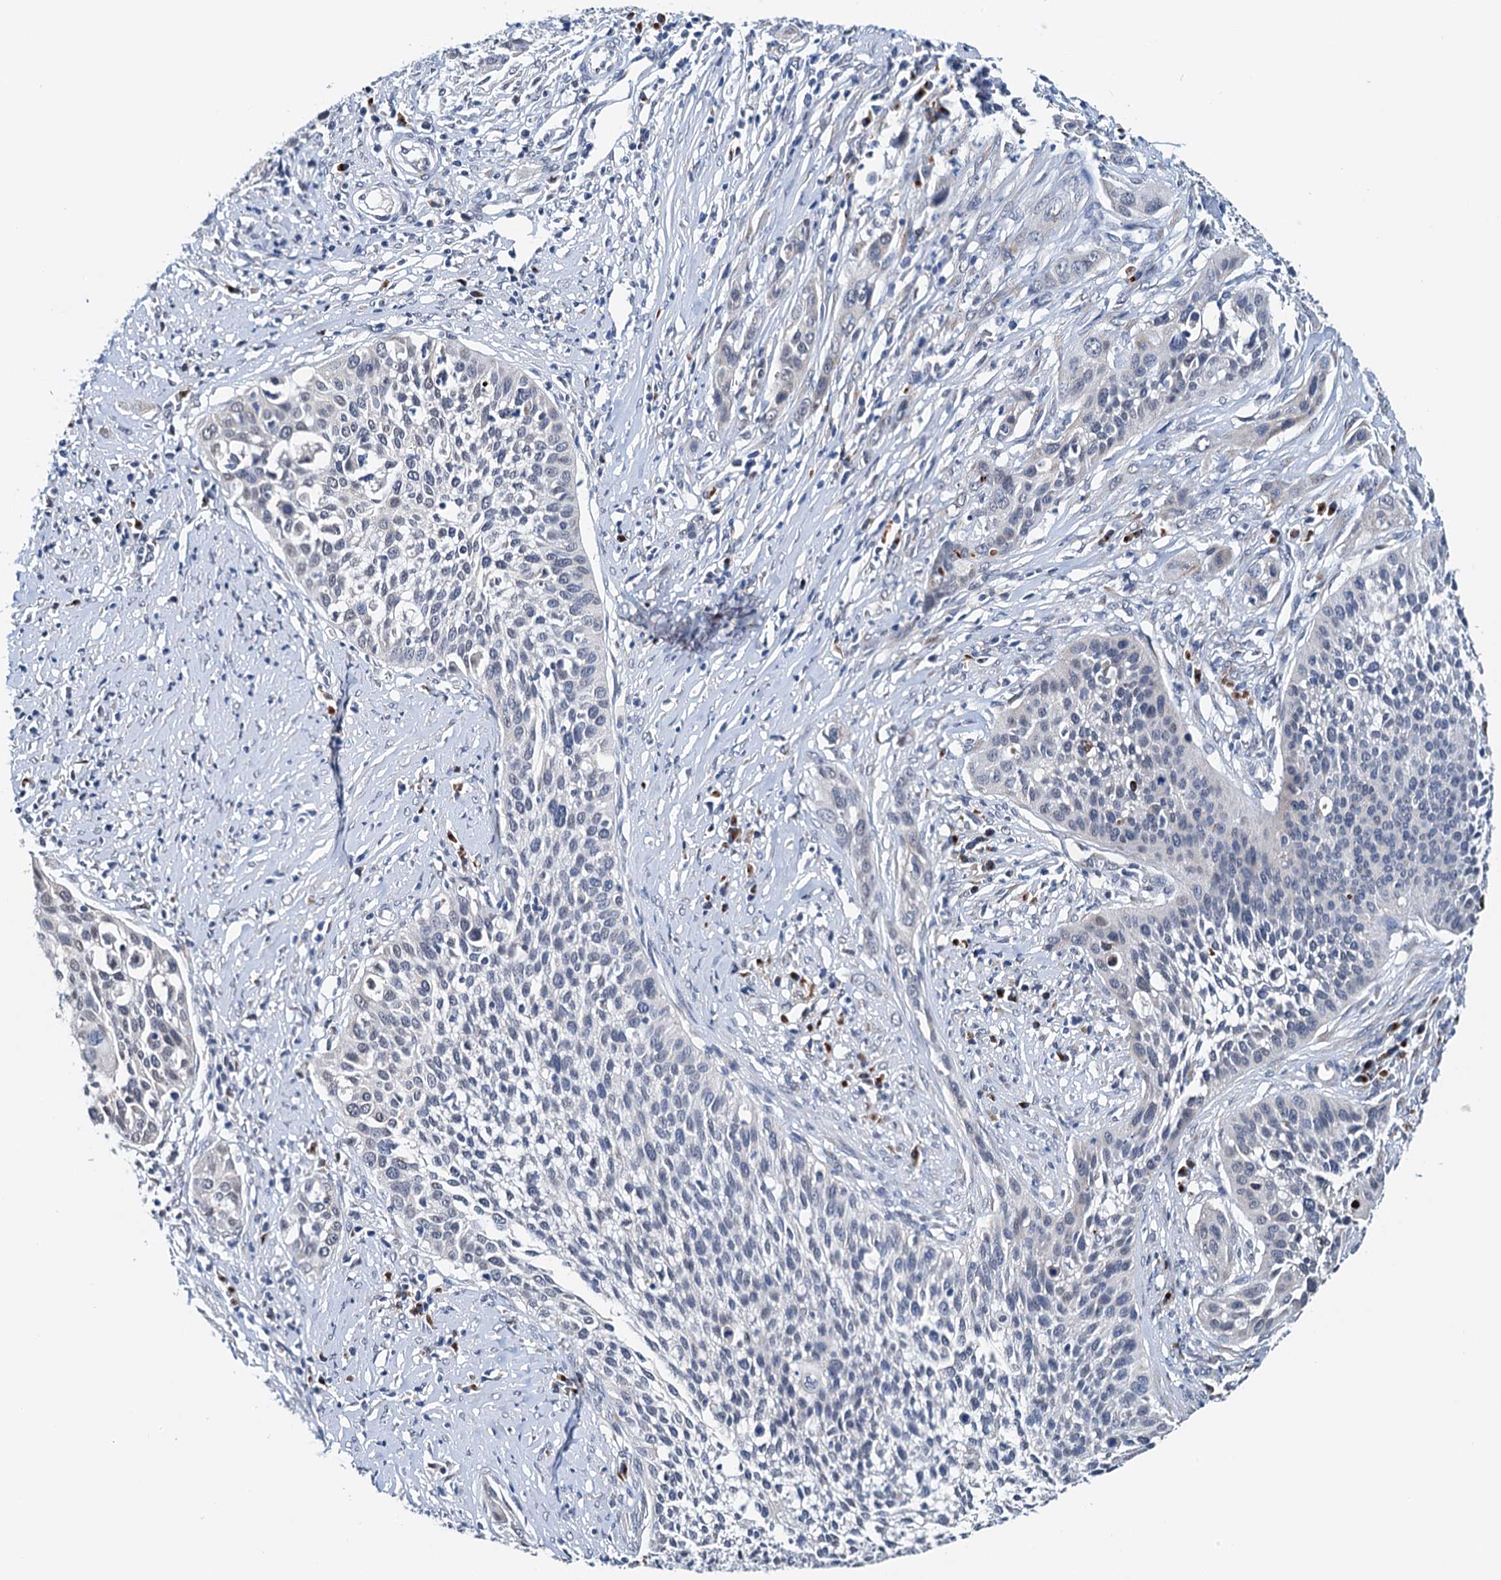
{"staining": {"intensity": "negative", "quantity": "none", "location": "none"}, "tissue": "cervical cancer", "cell_type": "Tumor cells", "image_type": "cancer", "snomed": [{"axis": "morphology", "description": "Squamous cell carcinoma, NOS"}, {"axis": "topography", "description": "Cervix"}], "caption": "Immunohistochemistry (IHC) micrograph of cervical cancer stained for a protein (brown), which displays no expression in tumor cells. (Stains: DAB IHC with hematoxylin counter stain, Microscopy: brightfield microscopy at high magnification).", "gene": "SHLD1", "patient": {"sex": "female", "age": 34}}